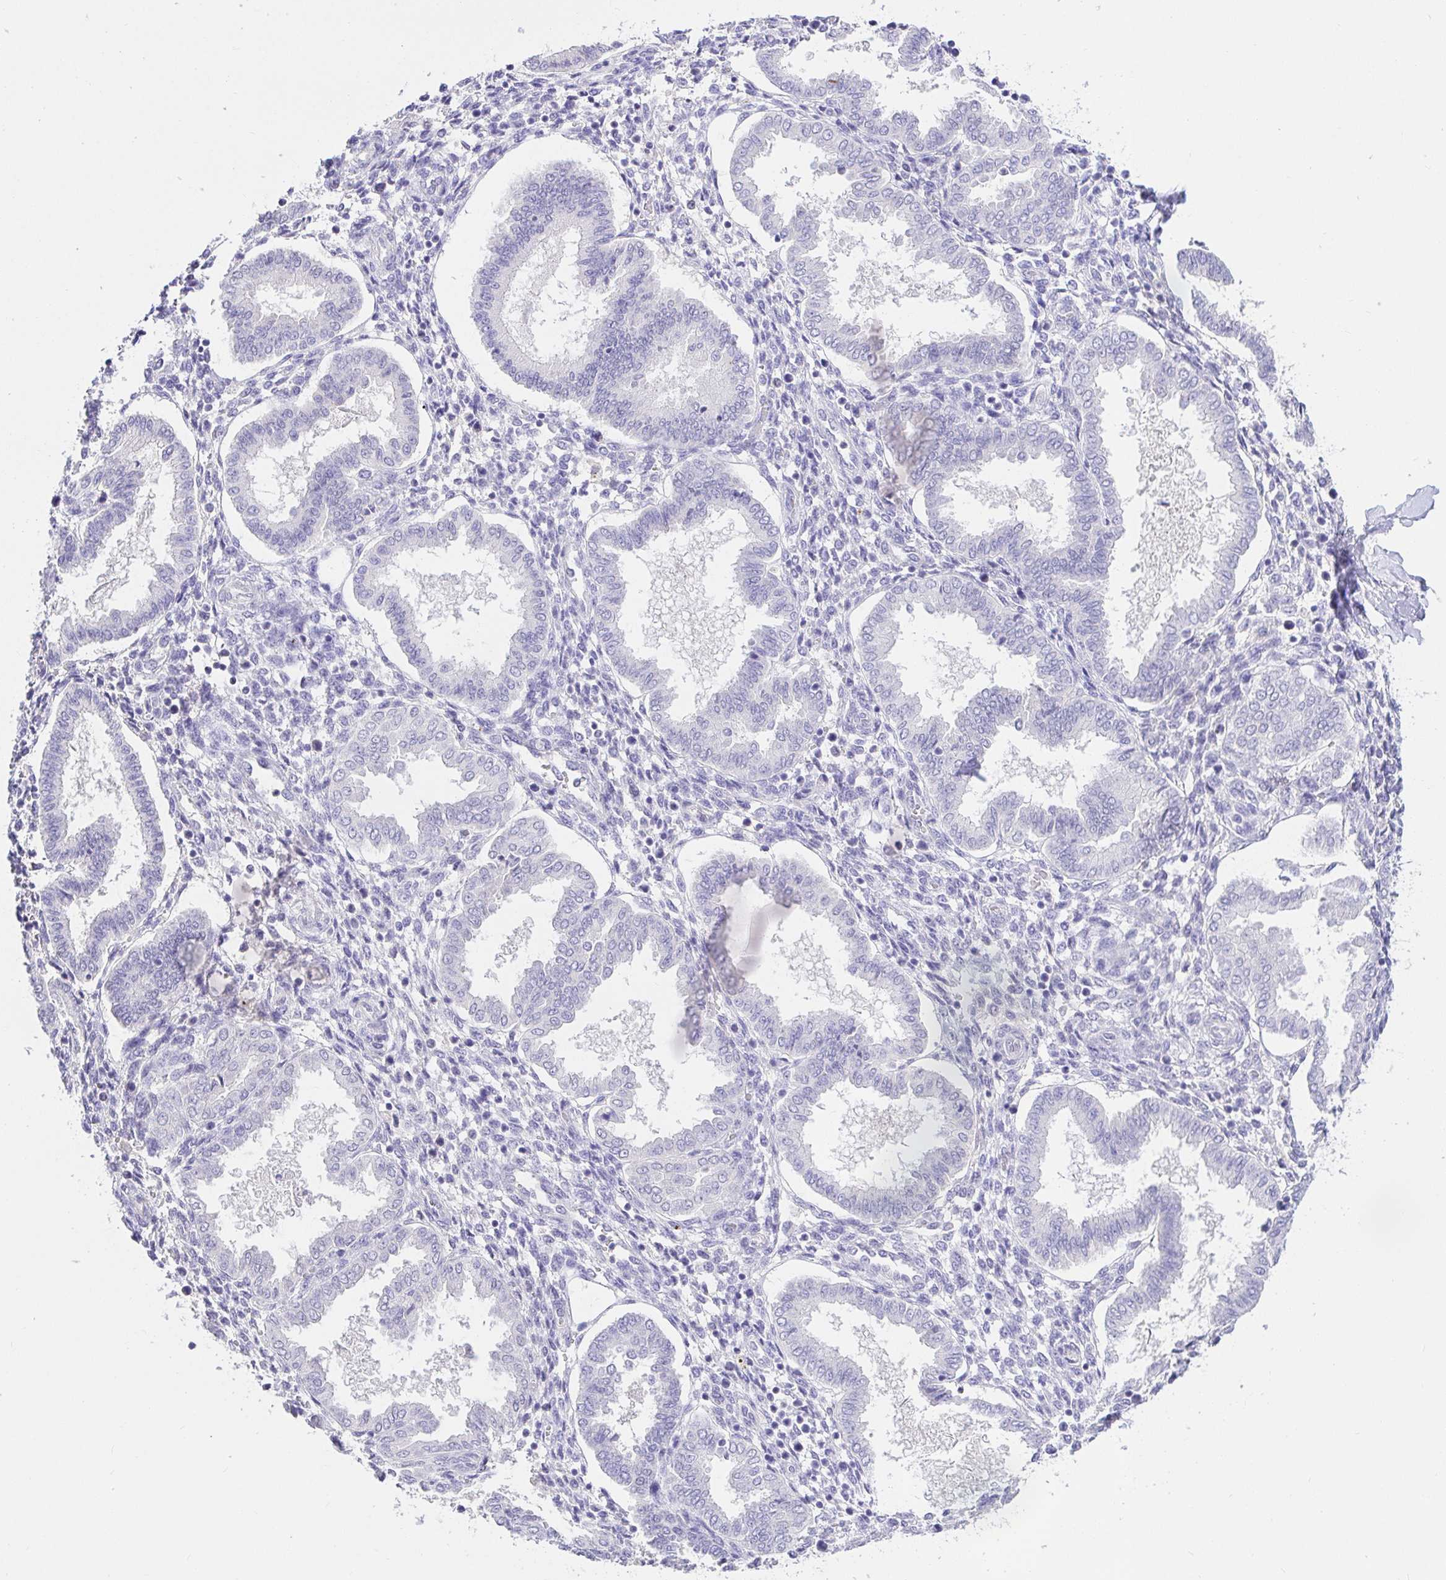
{"staining": {"intensity": "negative", "quantity": "none", "location": "none"}, "tissue": "endometrium", "cell_type": "Cells in endometrial stroma", "image_type": "normal", "snomed": [{"axis": "morphology", "description": "Normal tissue, NOS"}, {"axis": "topography", "description": "Endometrium"}], "caption": "IHC micrograph of normal endometrium stained for a protein (brown), which demonstrates no expression in cells in endometrial stroma.", "gene": "CDO1", "patient": {"sex": "female", "age": 24}}